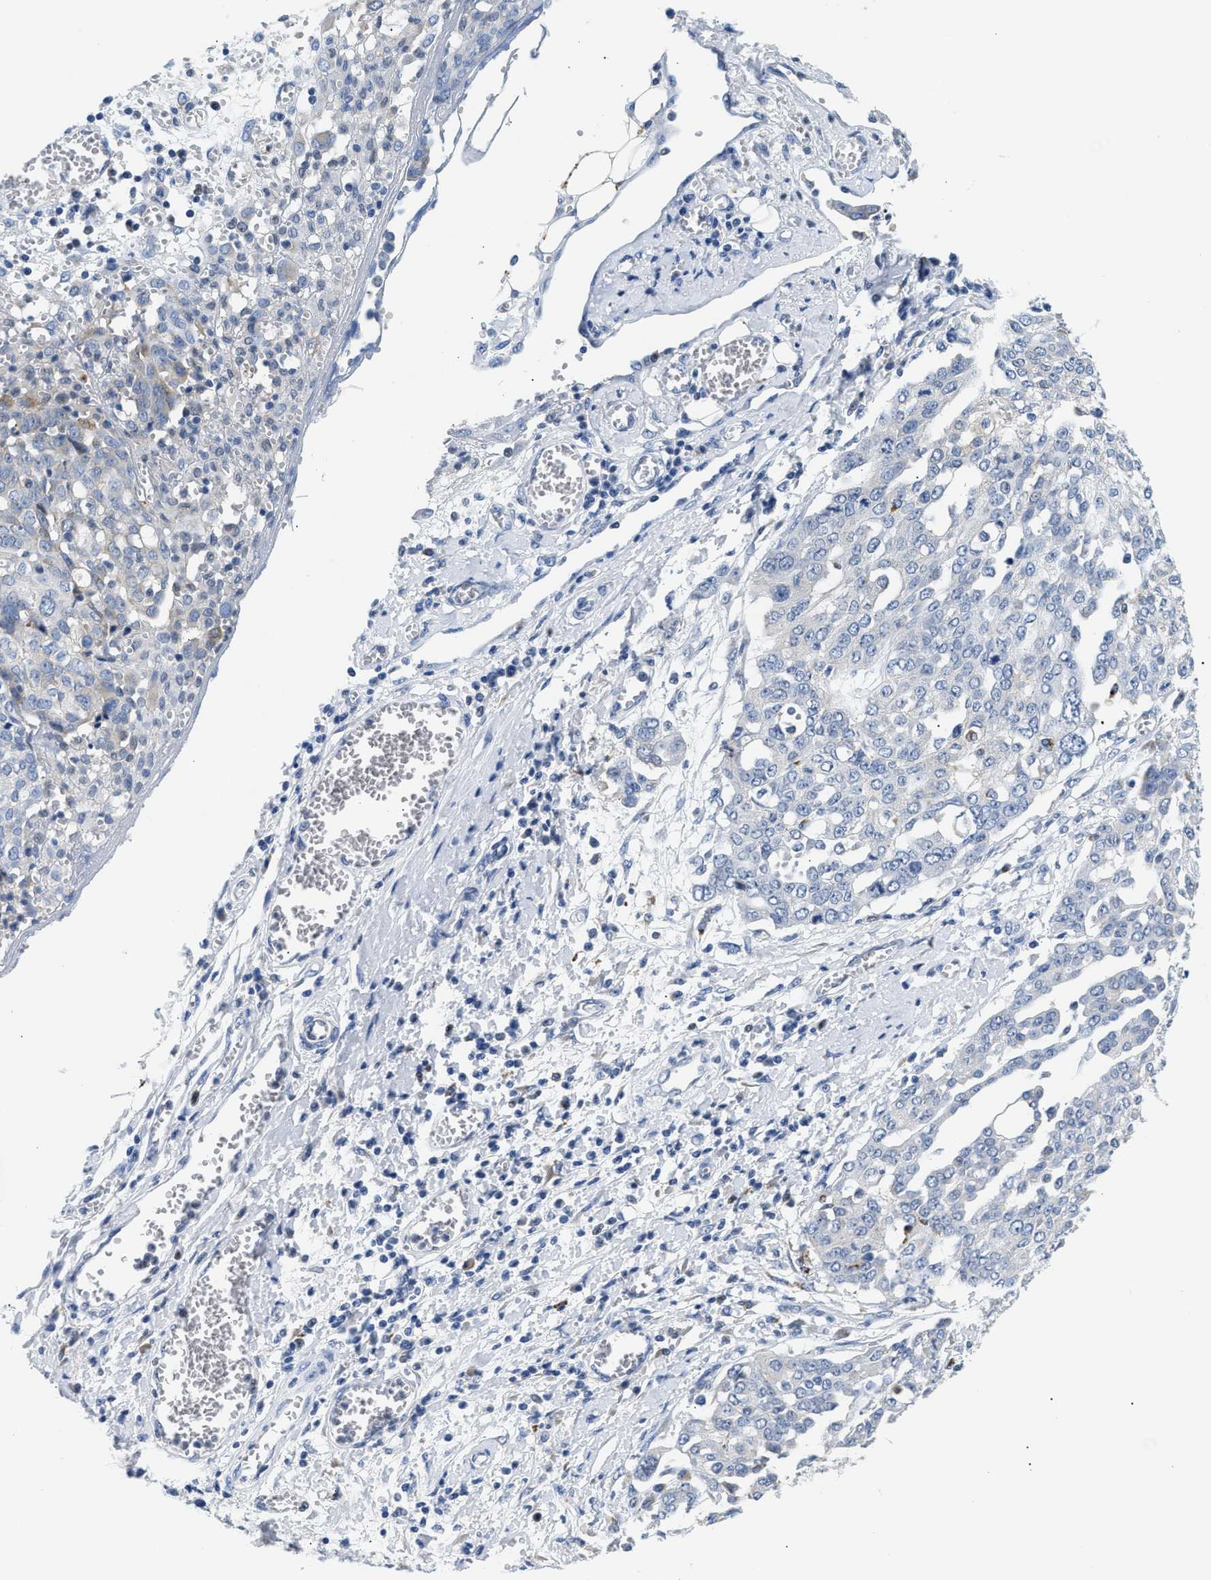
{"staining": {"intensity": "negative", "quantity": "none", "location": "none"}, "tissue": "ovarian cancer", "cell_type": "Tumor cells", "image_type": "cancer", "snomed": [{"axis": "morphology", "description": "Cystadenocarcinoma, serous, NOS"}, {"axis": "topography", "description": "Soft tissue"}, {"axis": "topography", "description": "Ovary"}], "caption": "This is an immunohistochemistry histopathology image of ovarian serous cystadenocarcinoma. There is no staining in tumor cells.", "gene": "PPM1L", "patient": {"sex": "female", "age": 57}}